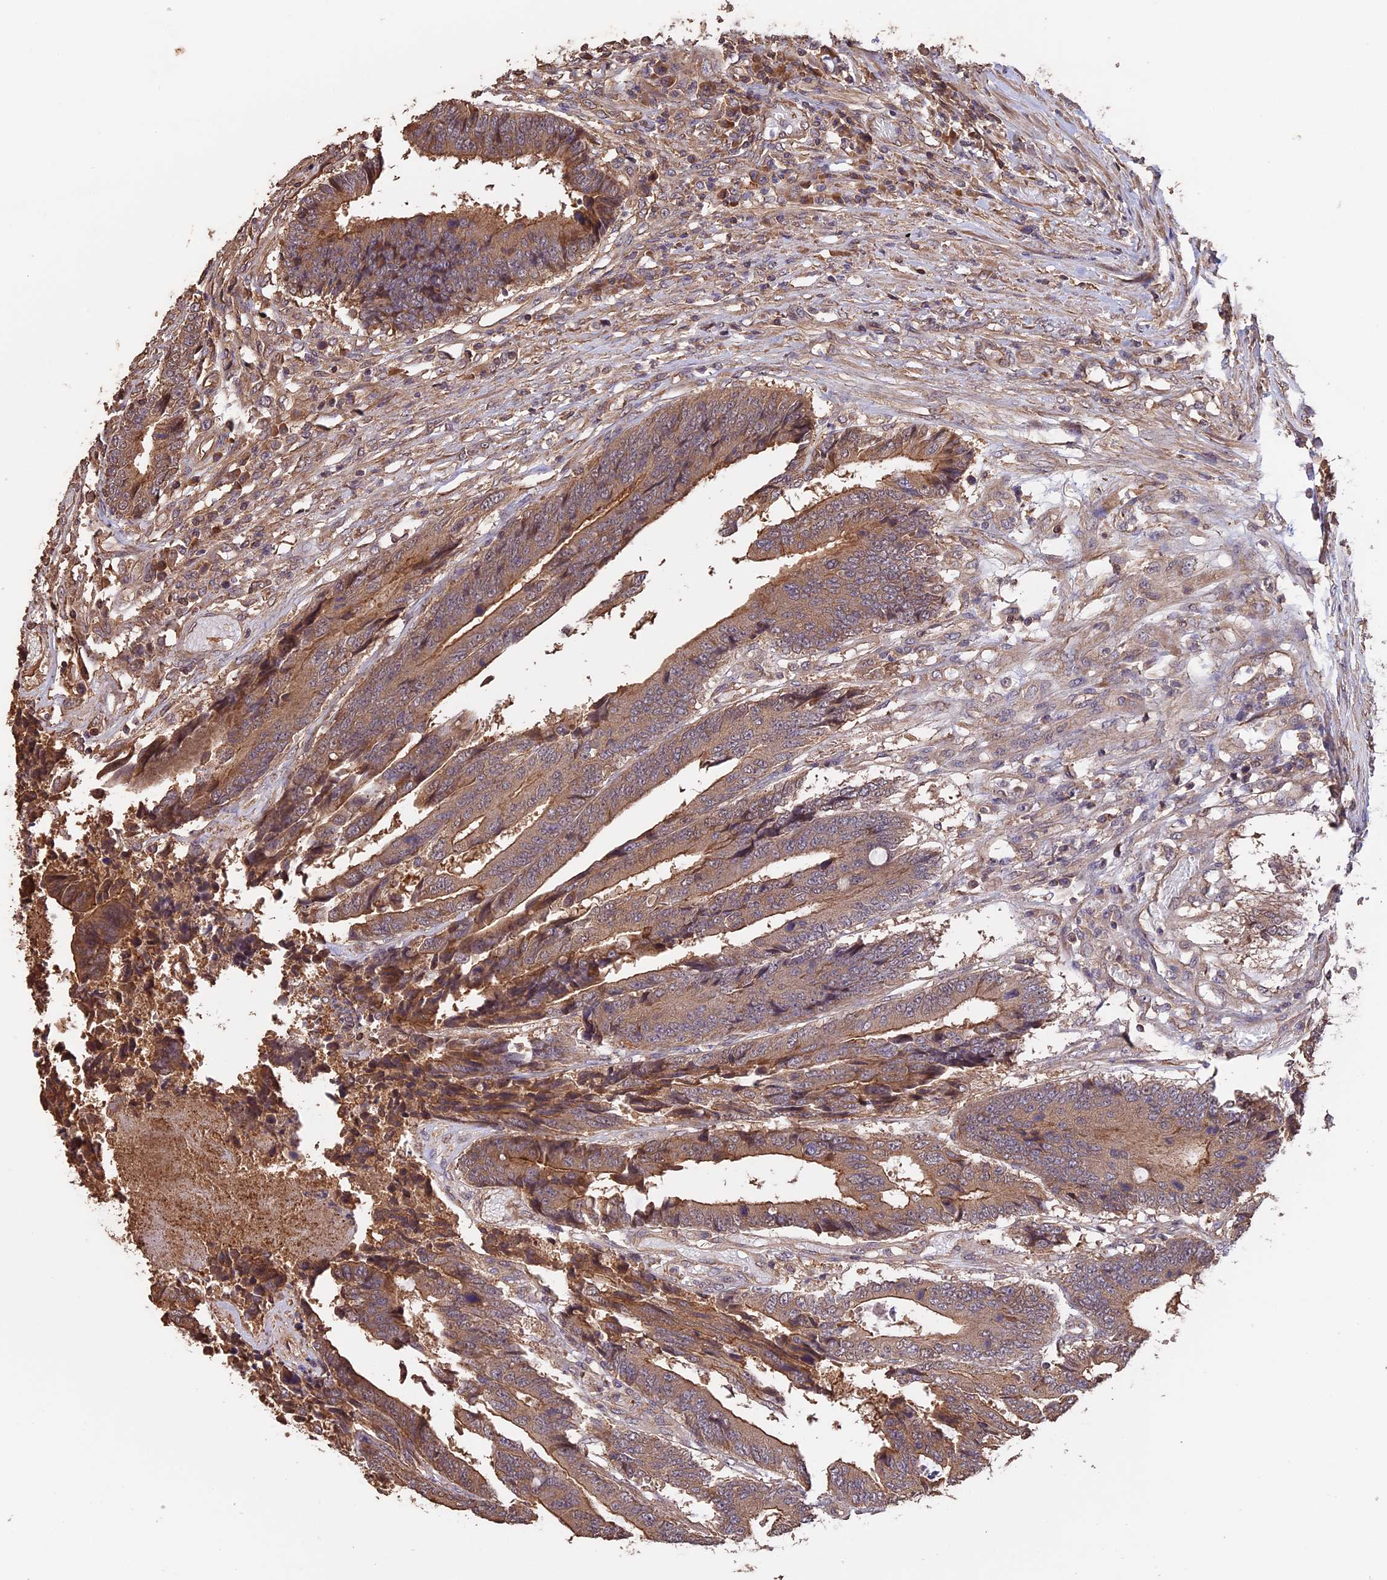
{"staining": {"intensity": "moderate", "quantity": ">75%", "location": "cytoplasmic/membranous"}, "tissue": "colorectal cancer", "cell_type": "Tumor cells", "image_type": "cancer", "snomed": [{"axis": "morphology", "description": "Adenocarcinoma, NOS"}, {"axis": "topography", "description": "Rectum"}], "caption": "Immunohistochemical staining of human colorectal cancer reveals medium levels of moderate cytoplasmic/membranous positivity in about >75% of tumor cells.", "gene": "RASAL1", "patient": {"sex": "male", "age": 84}}